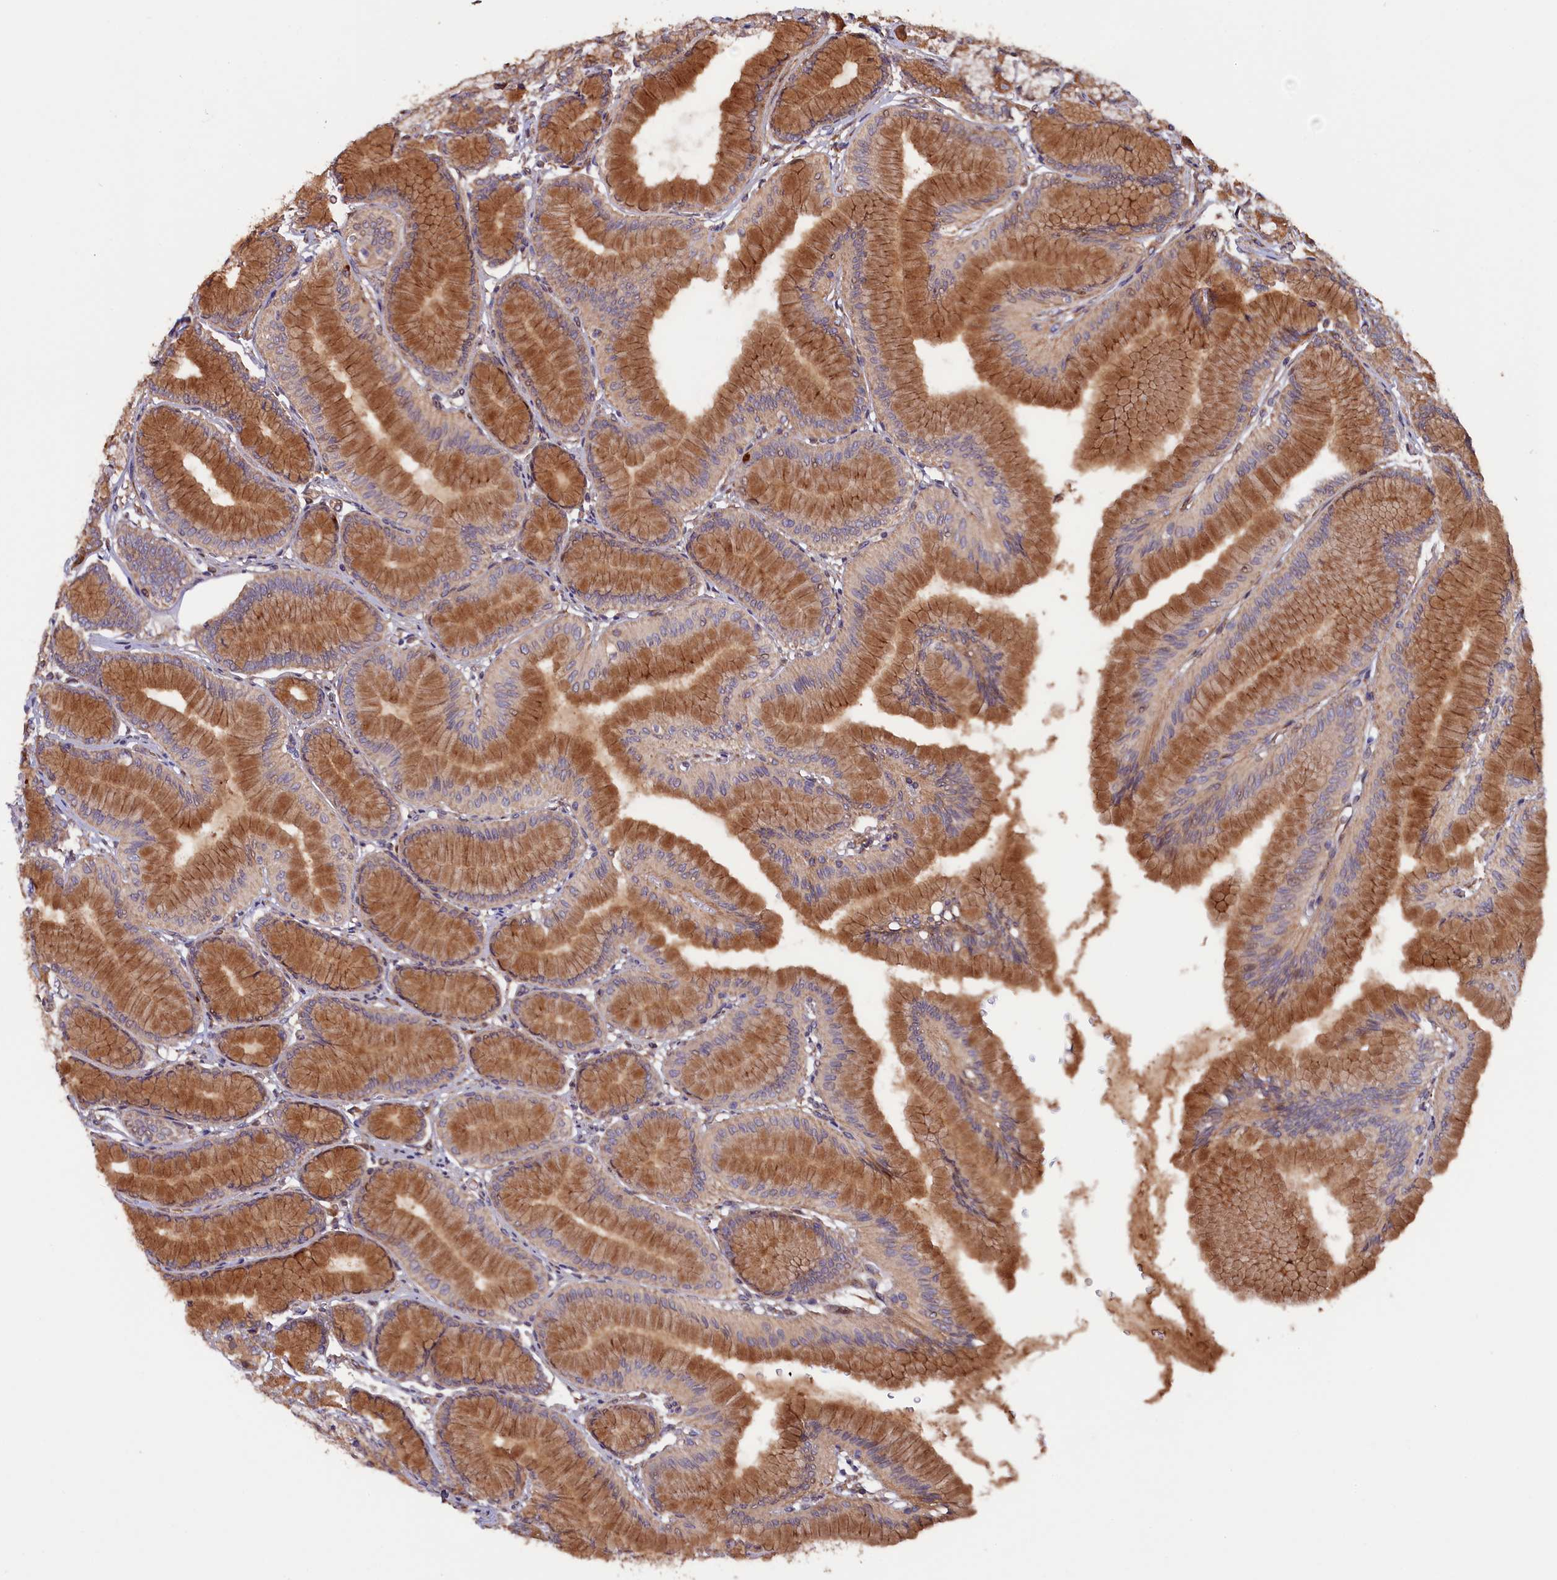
{"staining": {"intensity": "moderate", "quantity": ">75%", "location": "cytoplasmic/membranous"}, "tissue": "stomach", "cell_type": "Glandular cells", "image_type": "normal", "snomed": [{"axis": "morphology", "description": "Normal tissue, NOS"}, {"axis": "morphology", "description": "Adenocarcinoma, NOS"}, {"axis": "morphology", "description": "Adenocarcinoma, High grade"}, {"axis": "topography", "description": "Stomach, upper"}, {"axis": "topography", "description": "Stomach"}], "caption": "Protein staining displays moderate cytoplasmic/membranous expression in about >75% of glandular cells in benign stomach. (DAB IHC, brown staining for protein, blue staining for nuclei).", "gene": "GREB1L", "patient": {"sex": "female", "age": 65}}